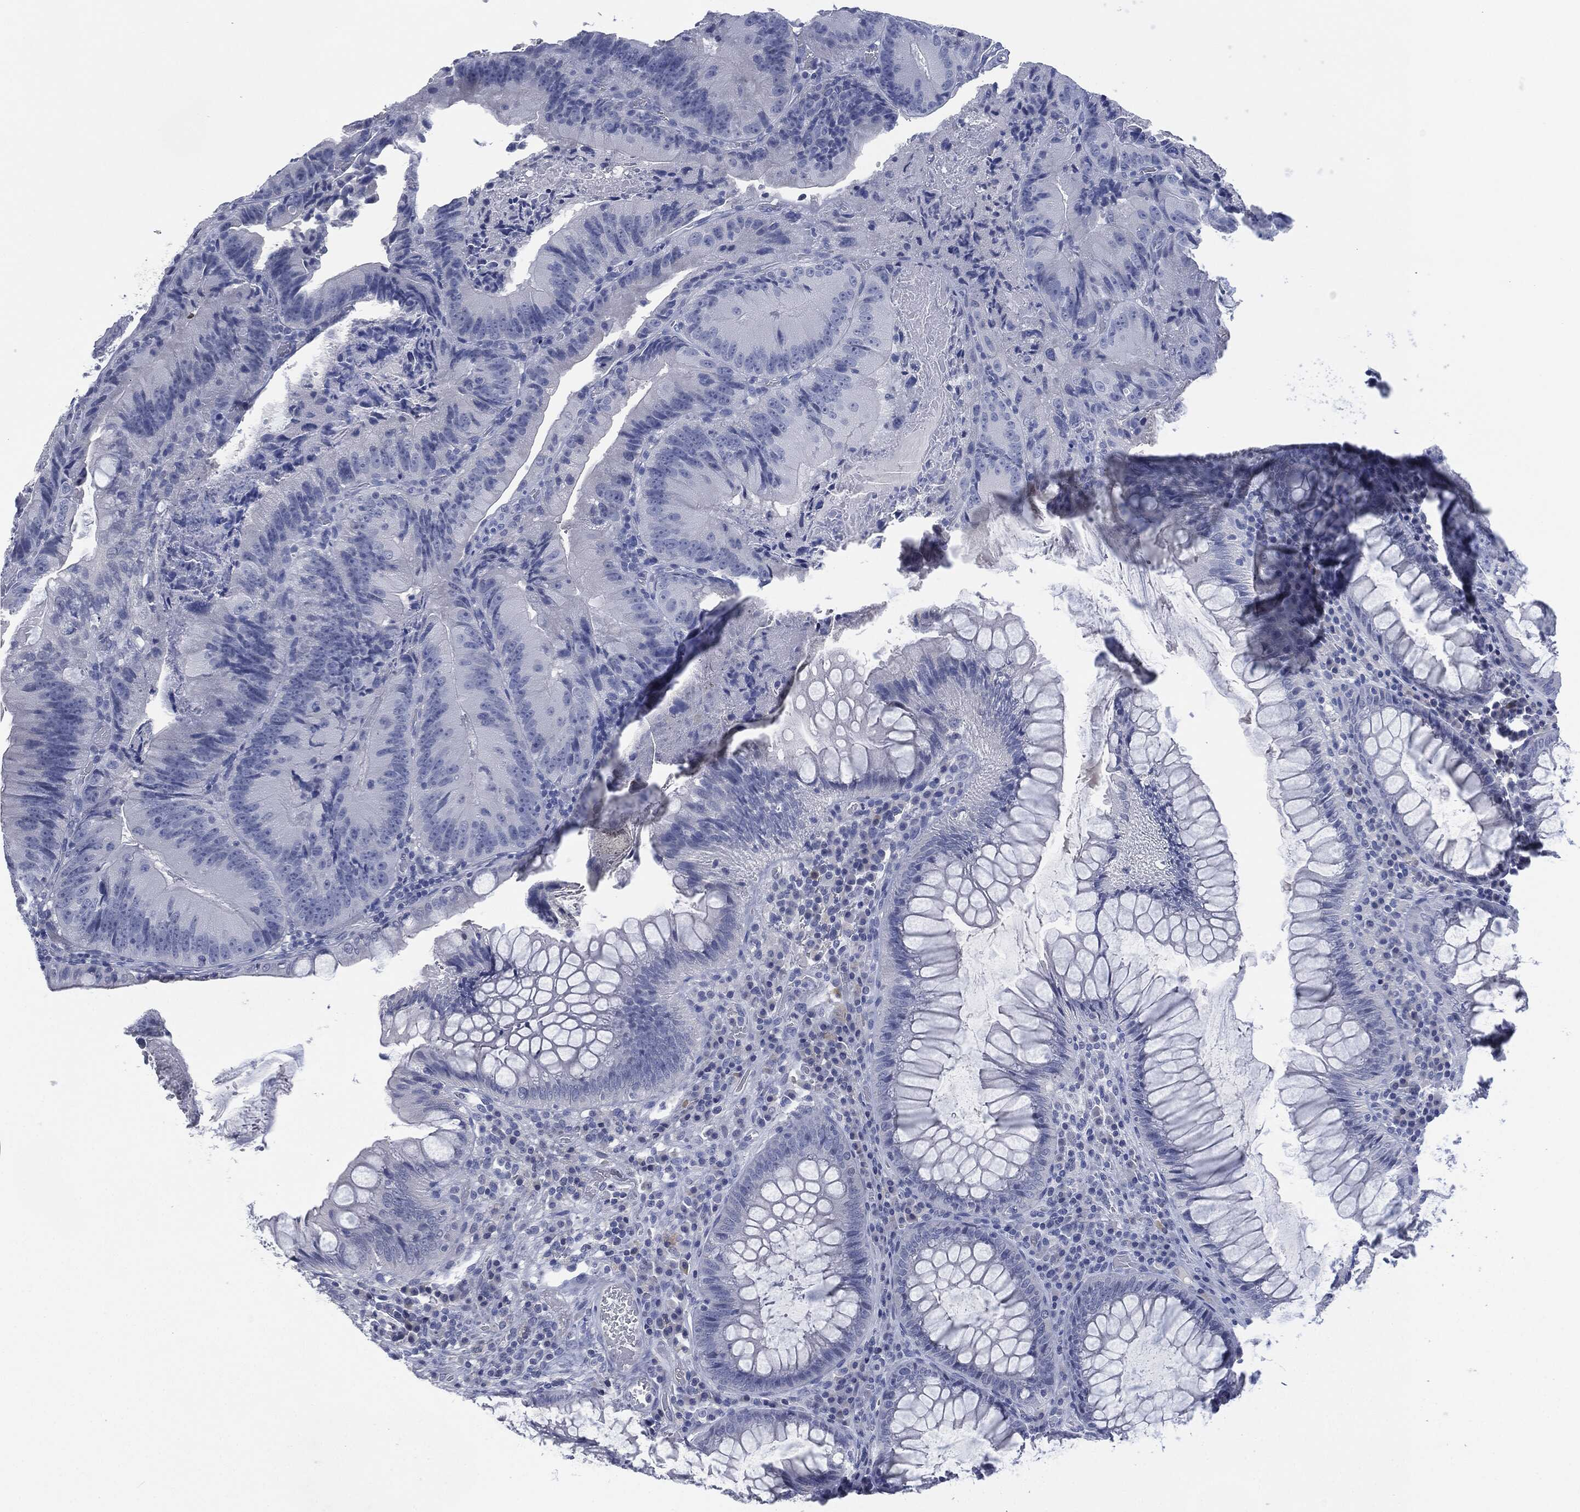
{"staining": {"intensity": "negative", "quantity": "none", "location": "none"}, "tissue": "colorectal cancer", "cell_type": "Tumor cells", "image_type": "cancer", "snomed": [{"axis": "morphology", "description": "Adenocarcinoma, NOS"}, {"axis": "topography", "description": "Colon"}], "caption": "IHC histopathology image of neoplastic tissue: human adenocarcinoma (colorectal) stained with DAB (3,3'-diaminobenzidine) shows no significant protein staining in tumor cells.", "gene": "MUC16", "patient": {"sex": "female", "age": 86}}